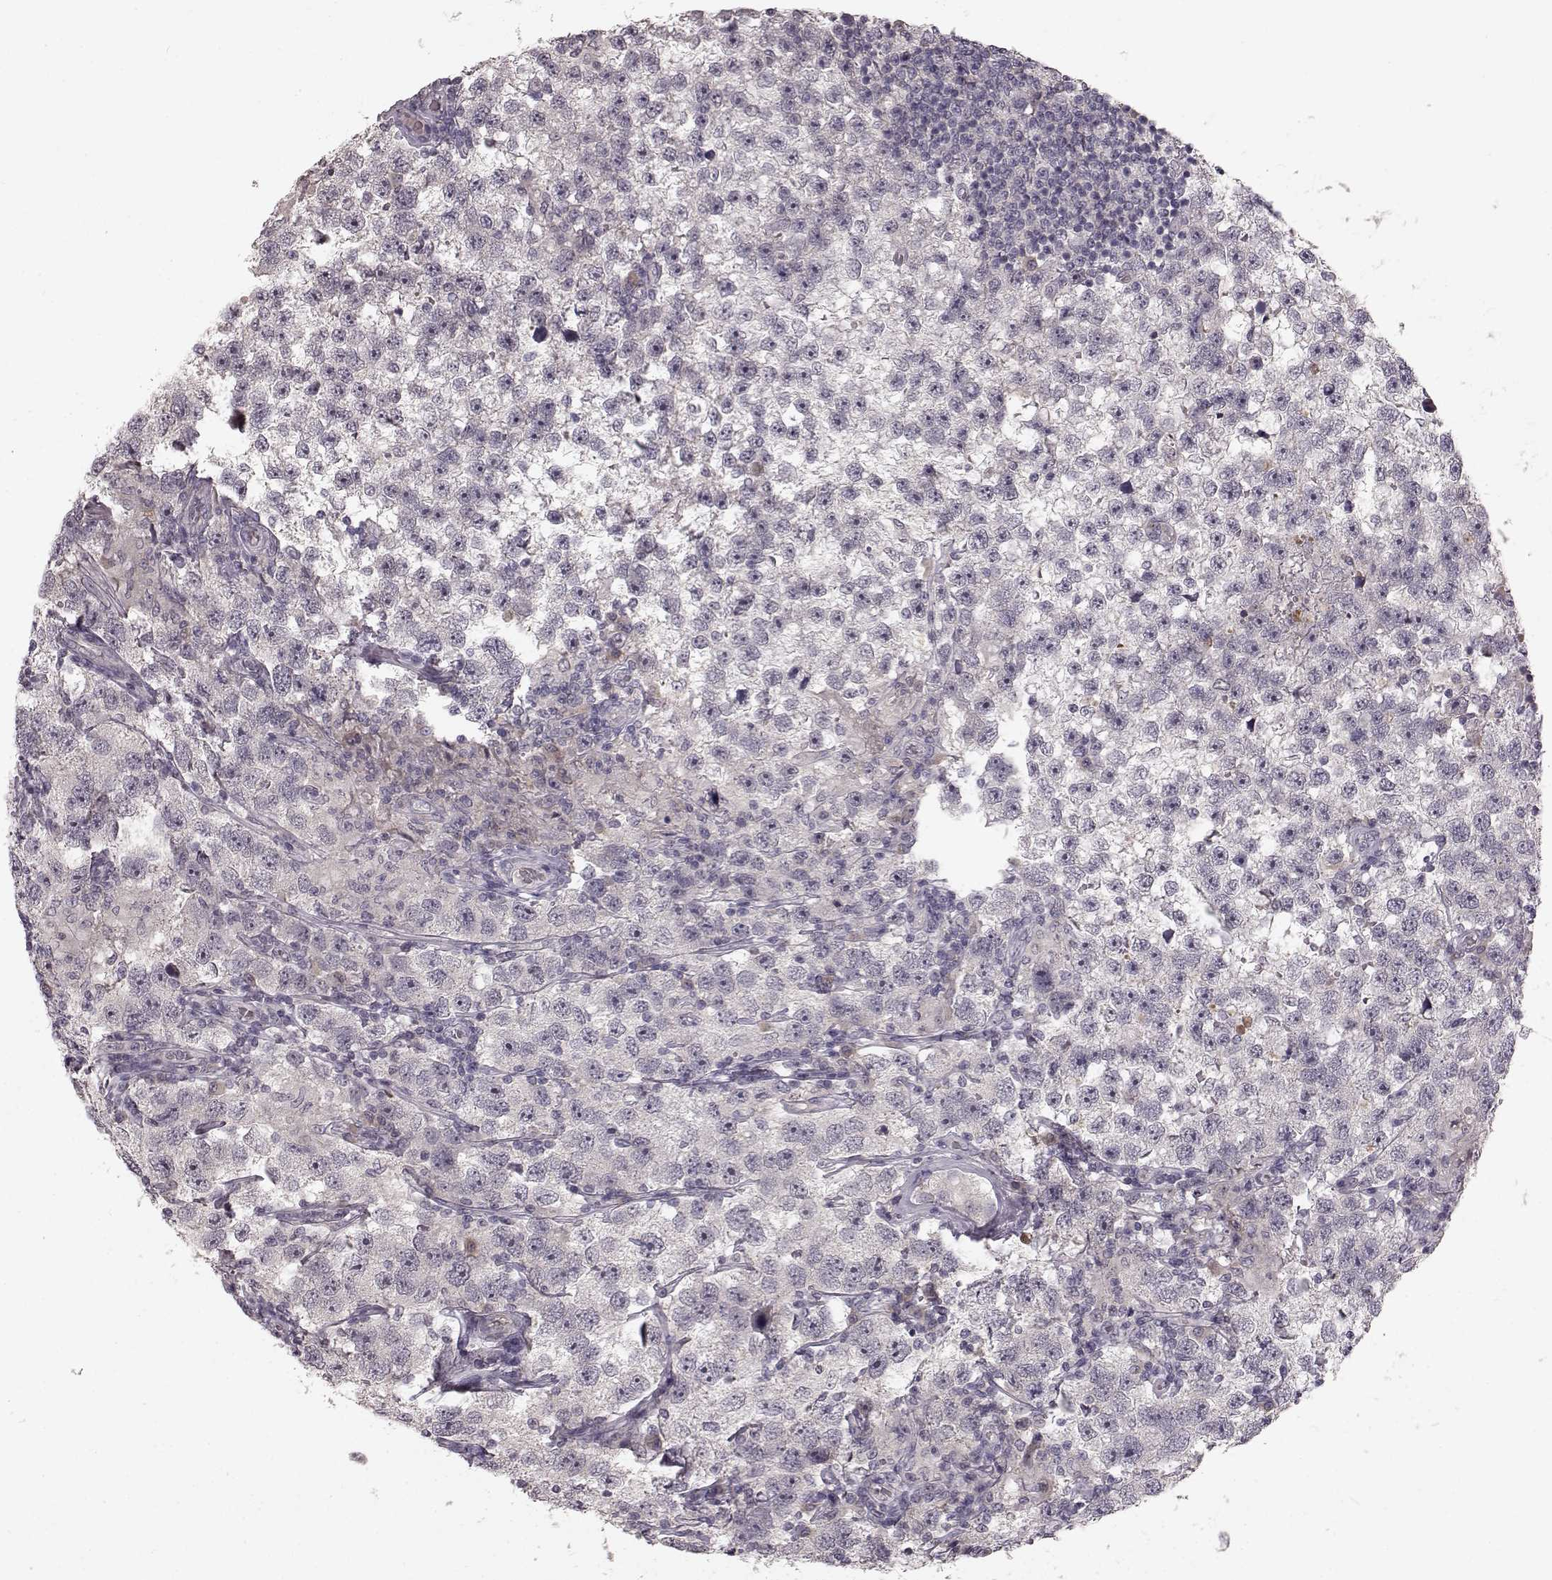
{"staining": {"intensity": "negative", "quantity": "none", "location": "none"}, "tissue": "testis cancer", "cell_type": "Tumor cells", "image_type": "cancer", "snomed": [{"axis": "morphology", "description": "Seminoma, NOS"}, {"axis": "topography", "description": "Testis"}], "caption": "DAB immunohistochemical staining of human testis seminoma reveals no significant staining in tumor cells.", "gene": "SLC22A18", "patient": {"sex": "male", "age": 26}}